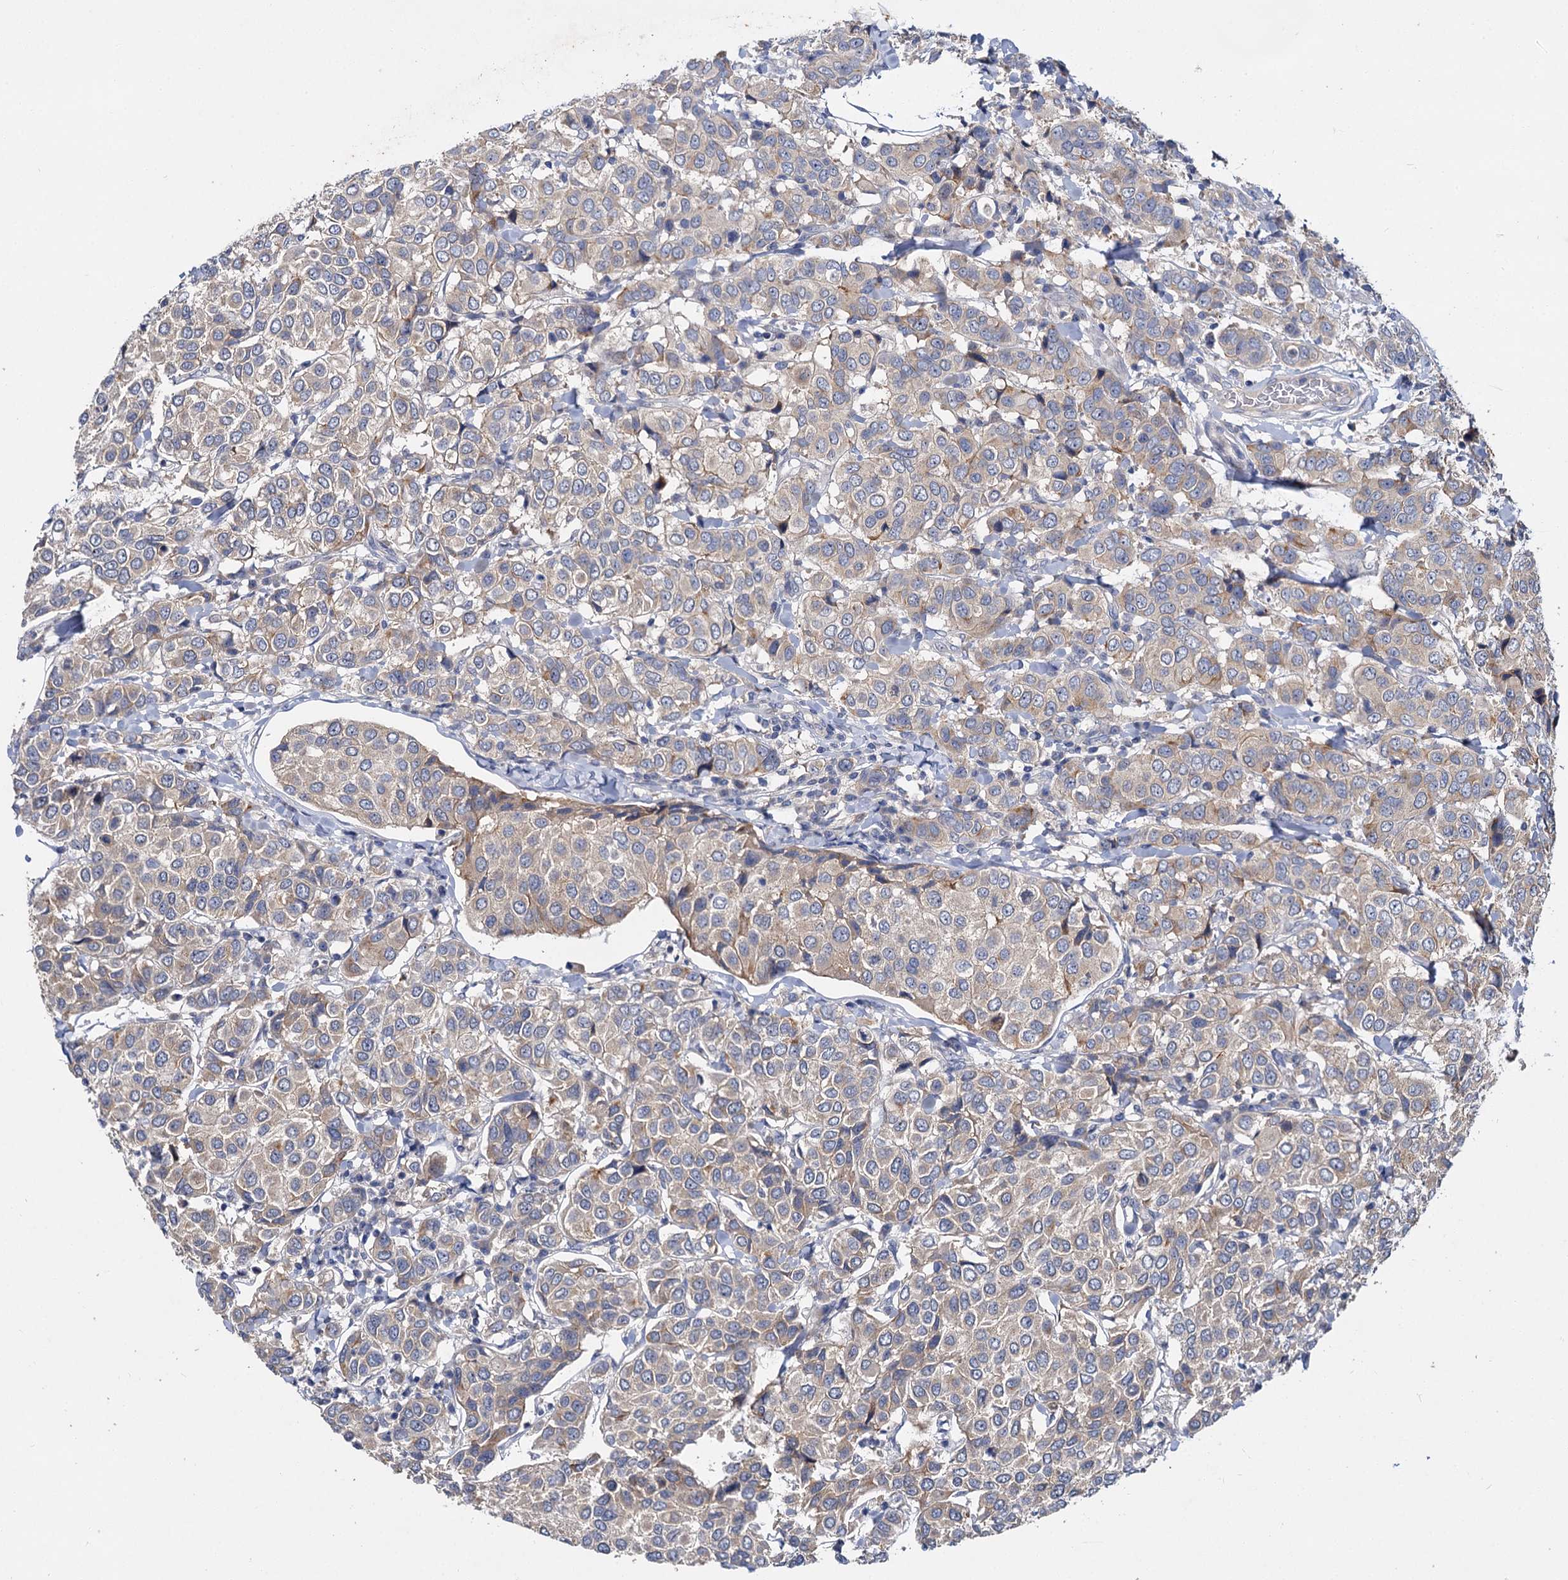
{"staining": {"intensity": "weak", "quantity": ">75%", "location": "cytoplasmic/membranous"}, "tissue": "breast cancer", "cell_type": "Tumor cells", "image_type": "cancer", "snomed": [{"axis": "morphology", "description": "Duct carcinoma"}, {"axis": "topography", "description": "Breast"}], "caption": "This photomicrograph shows breast cancer stained with IHC to label a protein in brown. The cytoplasmic/membranous of tumor cells show weak positivity for the protein. Nuclei are counter-stained blue.", "gene": "ATP9A", "patient": {"sex": "female", "age": 55}}